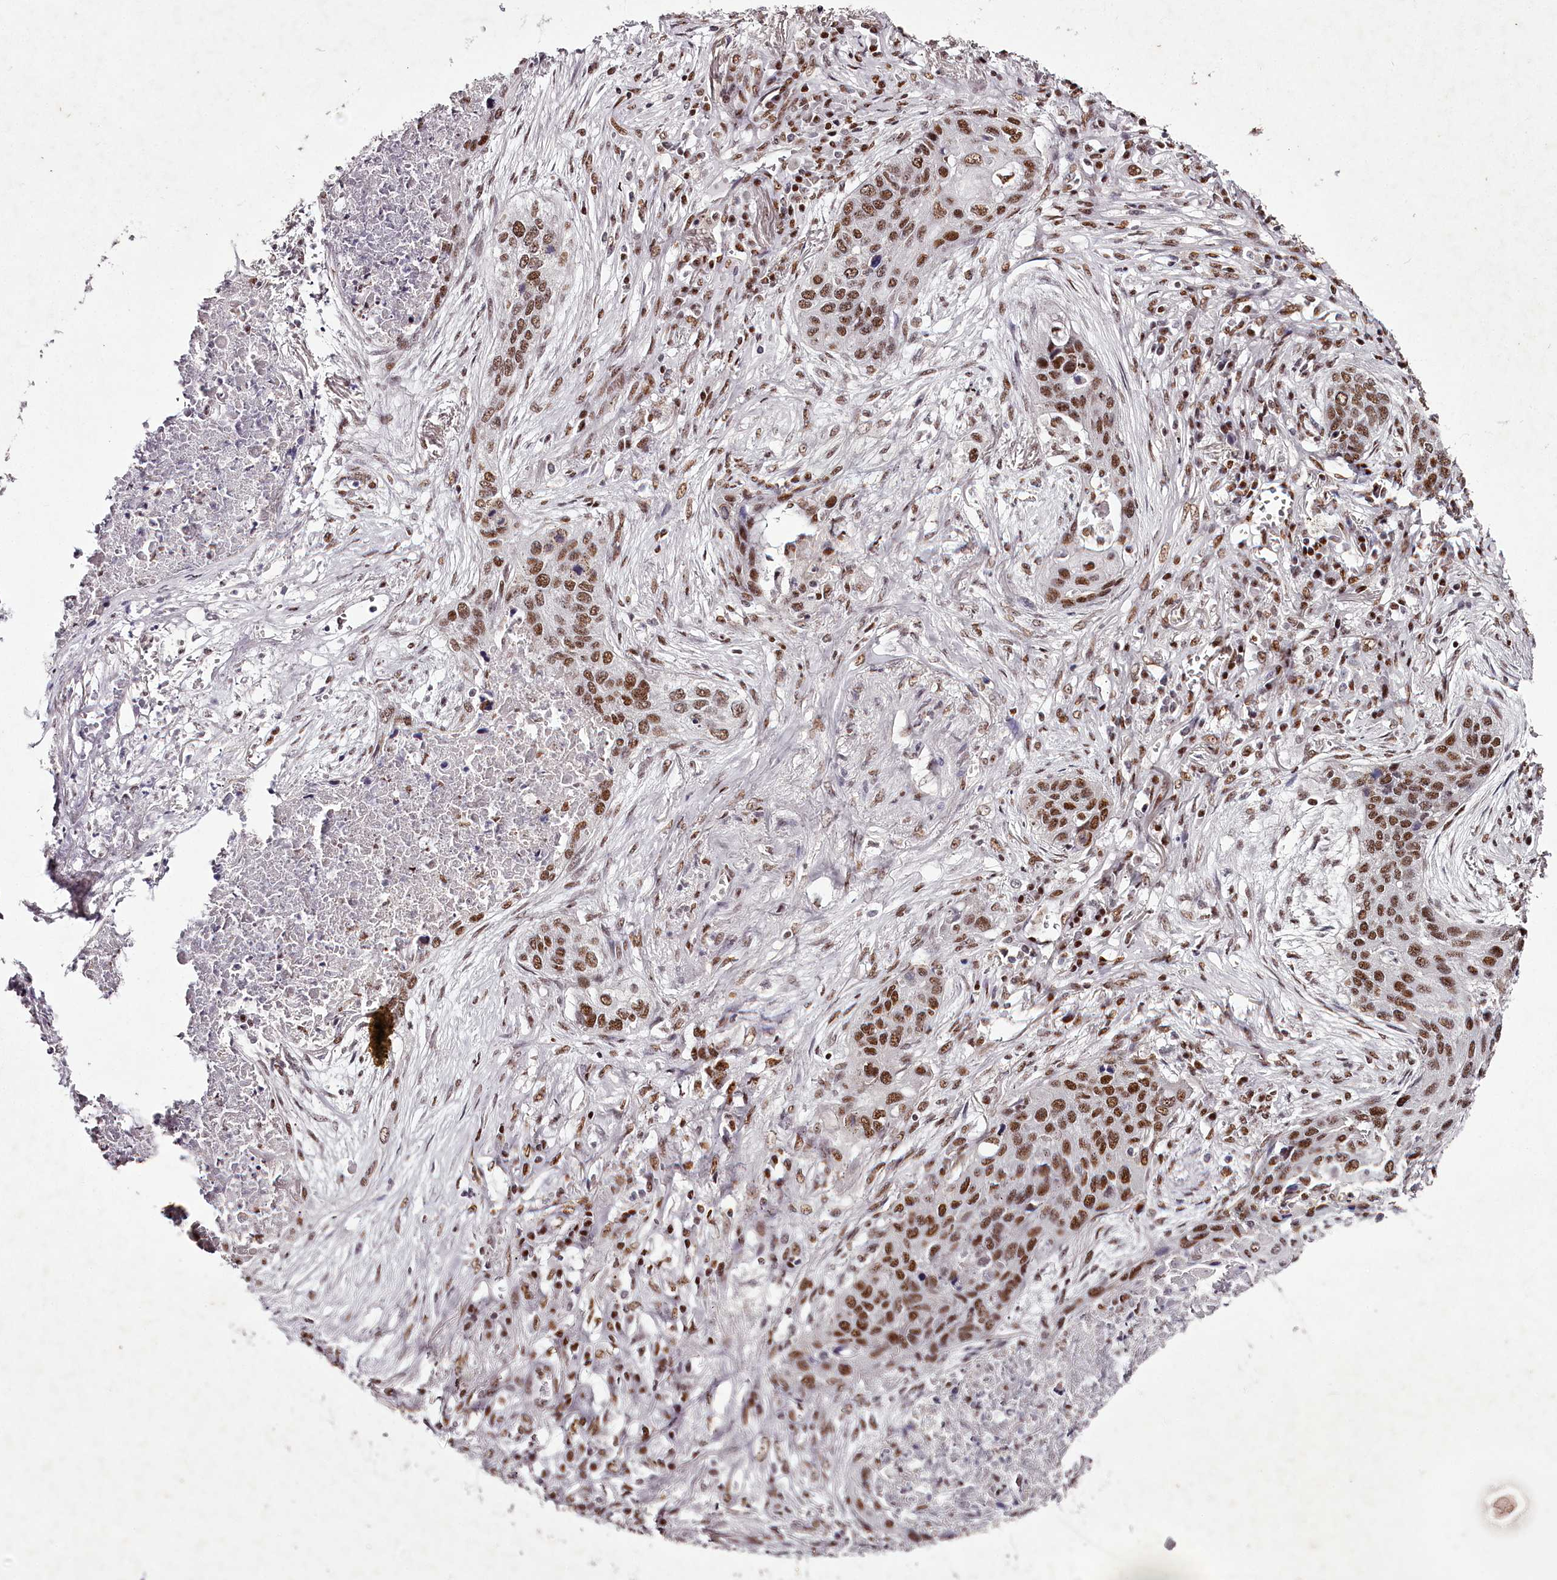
{"staining": {"intensity": "moderate", "quantity": ">75%", "location": "nuclear"}, "tissue": "lung cancer", "cell_type": "Tumor cells", "image_type": "cancer", "snomed": [{"axis": "morphology", "description": "Squamous cell carcinoma, NOS"}, {"axis": "topography", "description": "Lung"}], "caption": "Protein staining demonstrates moderate nuclear staining in about >75% of tumor cells in lung cancer (squamous cell carcinoma).", "gene": "PSPC1", "patient": {"sex": "female", "age": 63}}